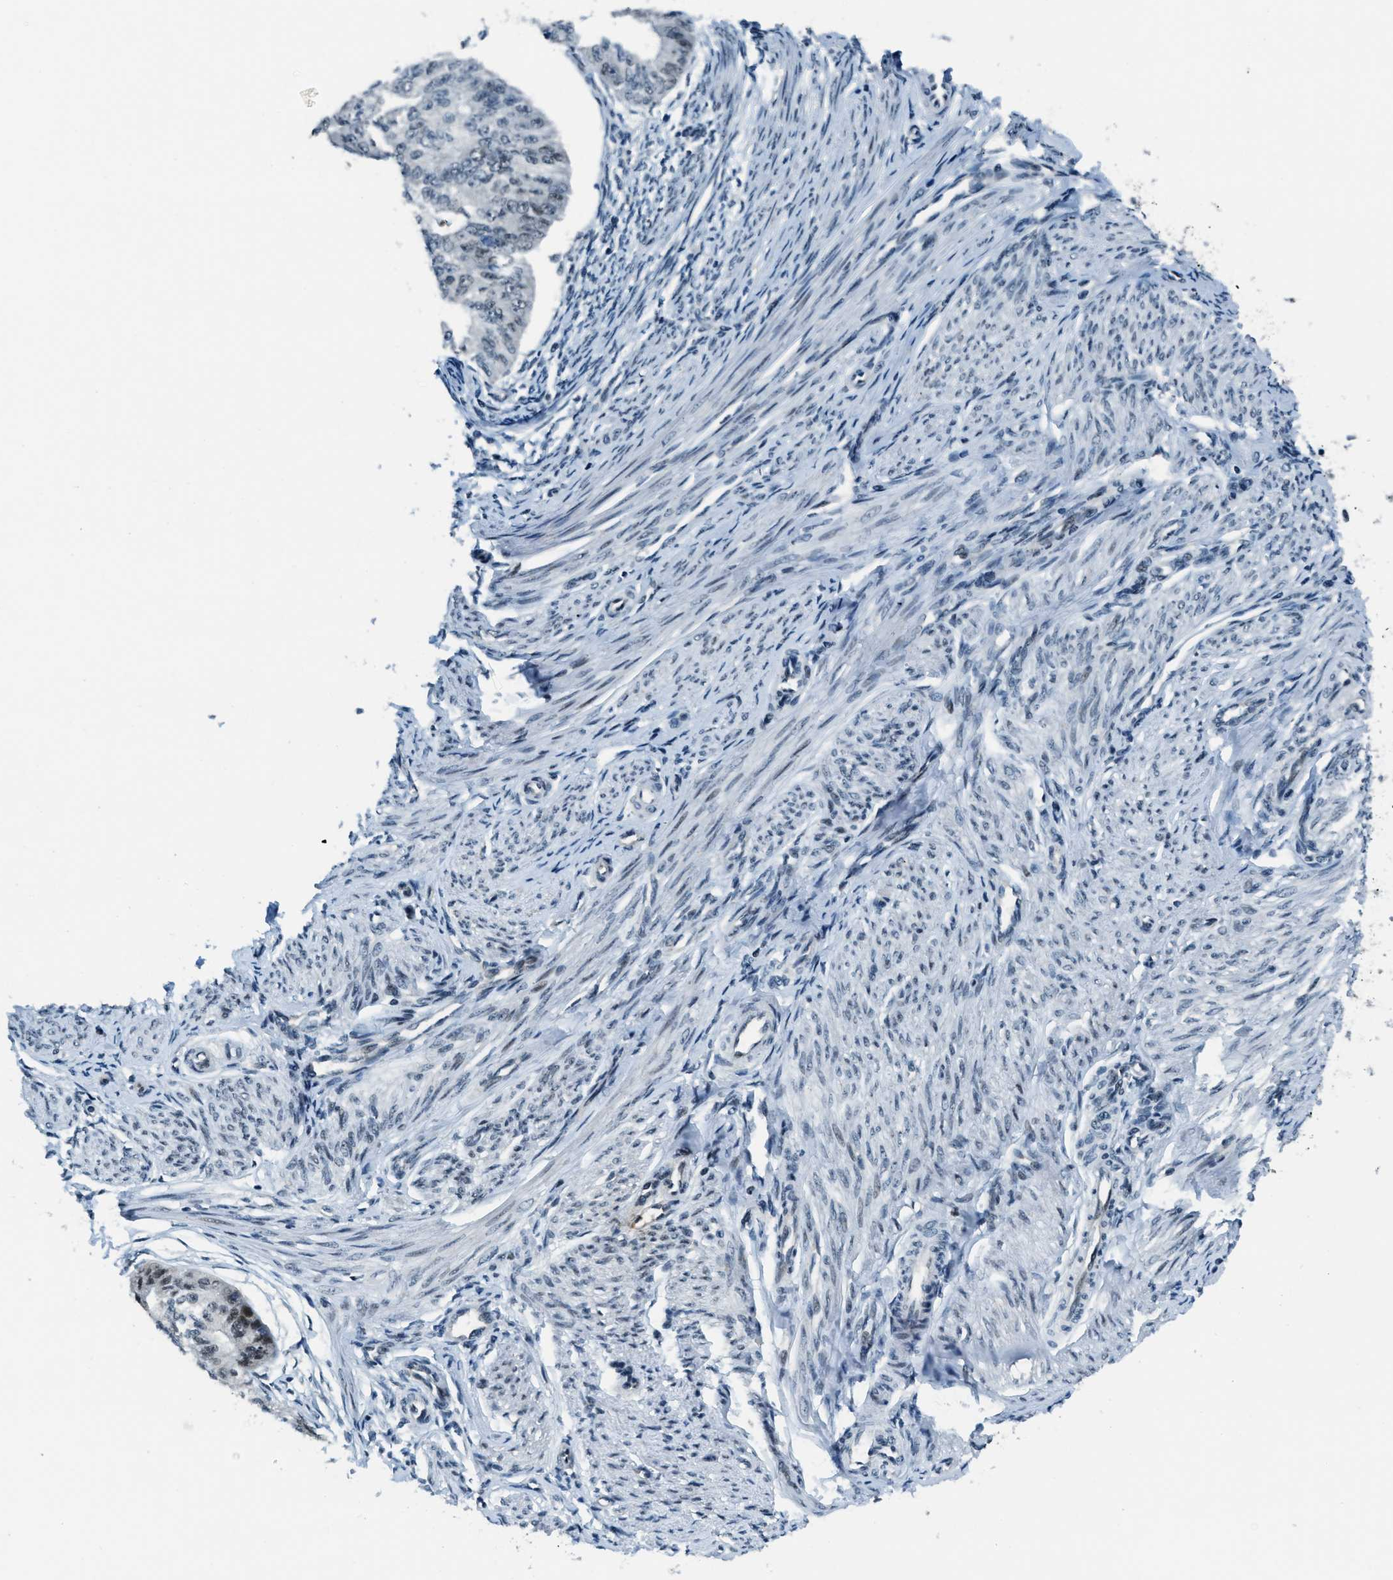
{"staining": {"intensity": "weak", "quantity": "<25%", "location": "nuclear"}, "tissue": "endometrial cancer", "cell_type": "Tumor cells", "image_type": "cancer", "snomed": [{"axis": "morphology", "description": "Adenocarcinoma, NOS"}, {"axis": "topography", "description": "Endometrium"}], "caption": "Photomicrograph shows no significant protein expression in tumor cells of endometrial cancer.", "gene": "KLF6", "patient": {"sex": "female", "age": 32}}